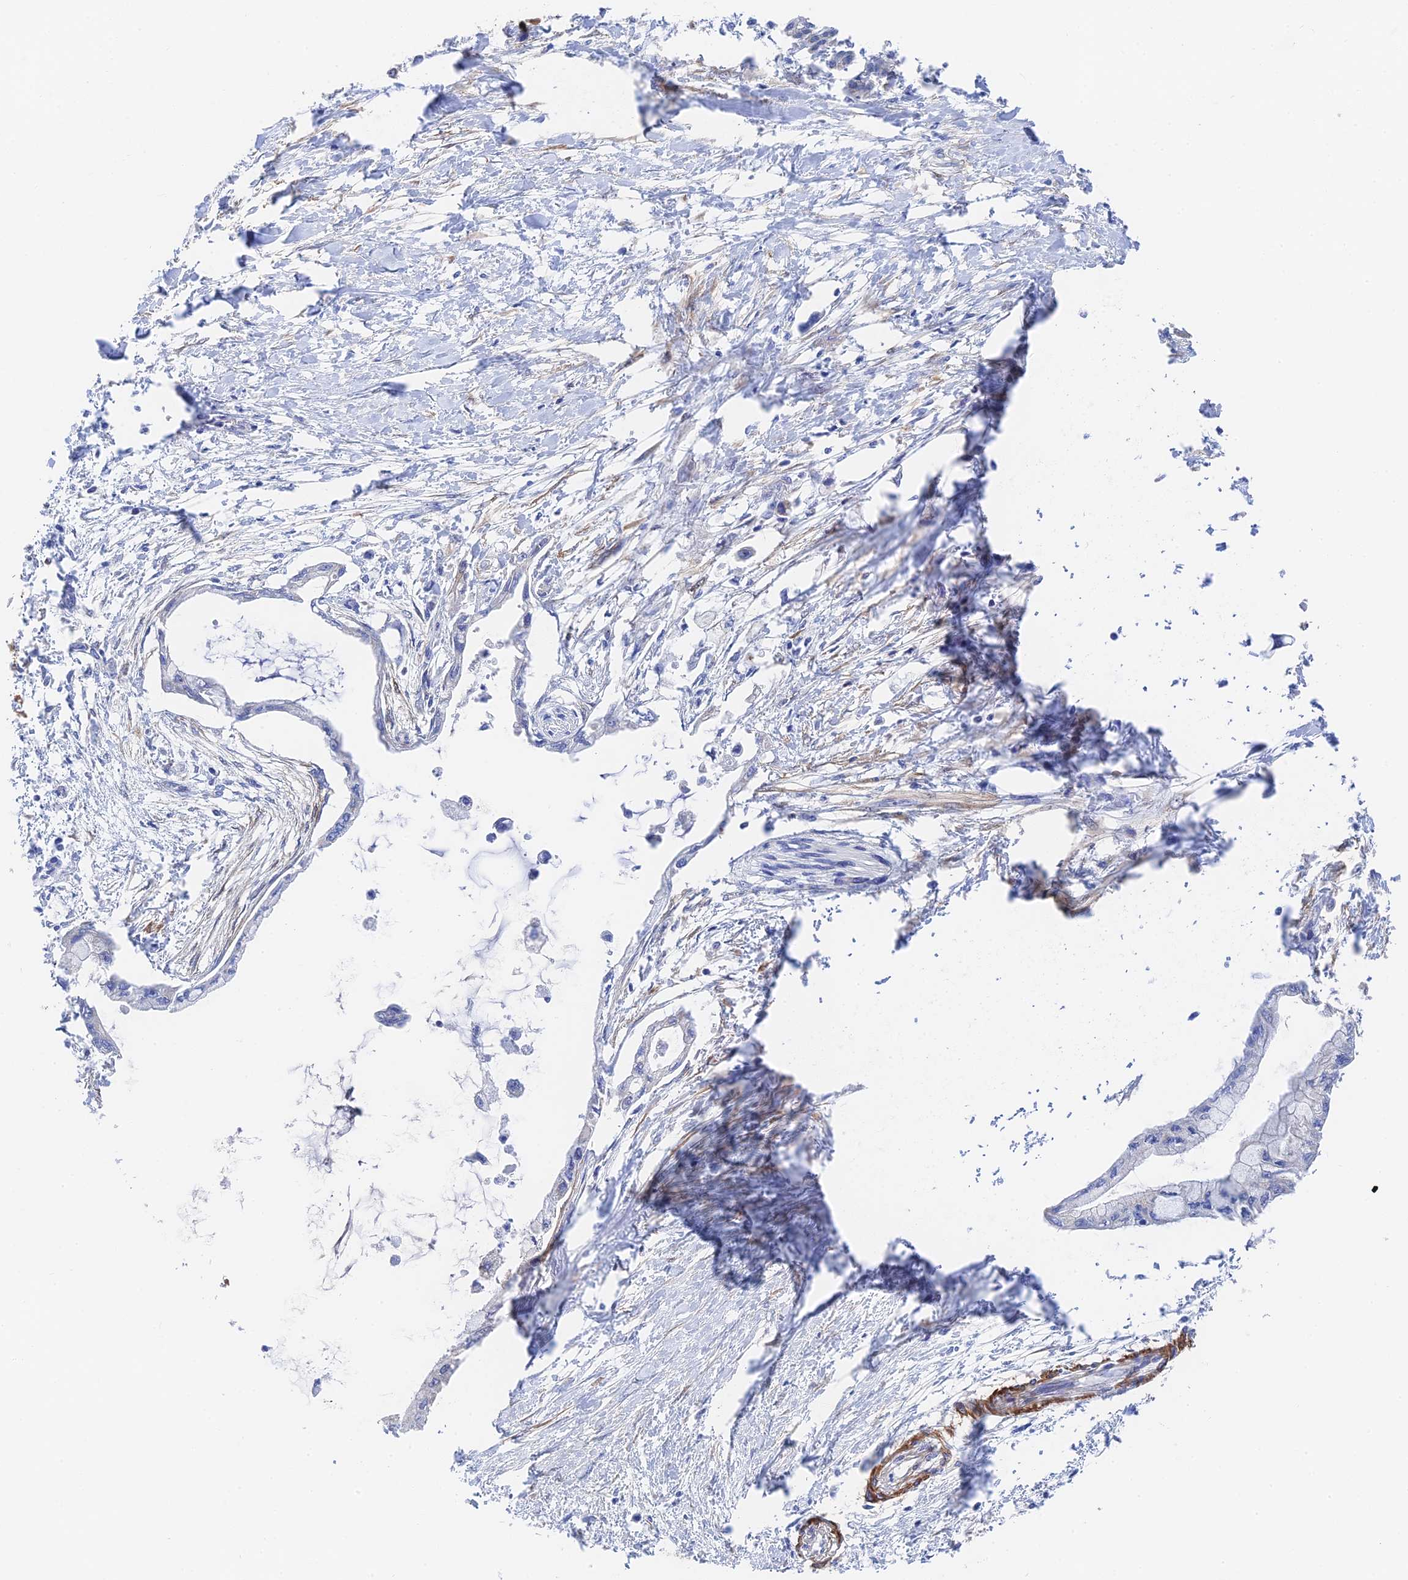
{"staining": {"intensity": "moderate", "quantity": "<25%", "location": "cytoplasmic/membranous"}, "tissue": "pancreatic cancer", "cell_type": "Tumor cells", "image_type": "cancer", "snomed": [{"axis": "morphology", "description": "Adenocarcinoma, NOS"}, {"axis": "topography", "description": "Pancreas"}], "caption": "Human pancreatic cancer (adenocarcinoma) stained for a protein (brown) exhibits moderate cytoplasmic/membranous positive expression in about <25% of tumor cells.", "gene": "ZNF320", "patient": {"sex": "male", "age": 48}}